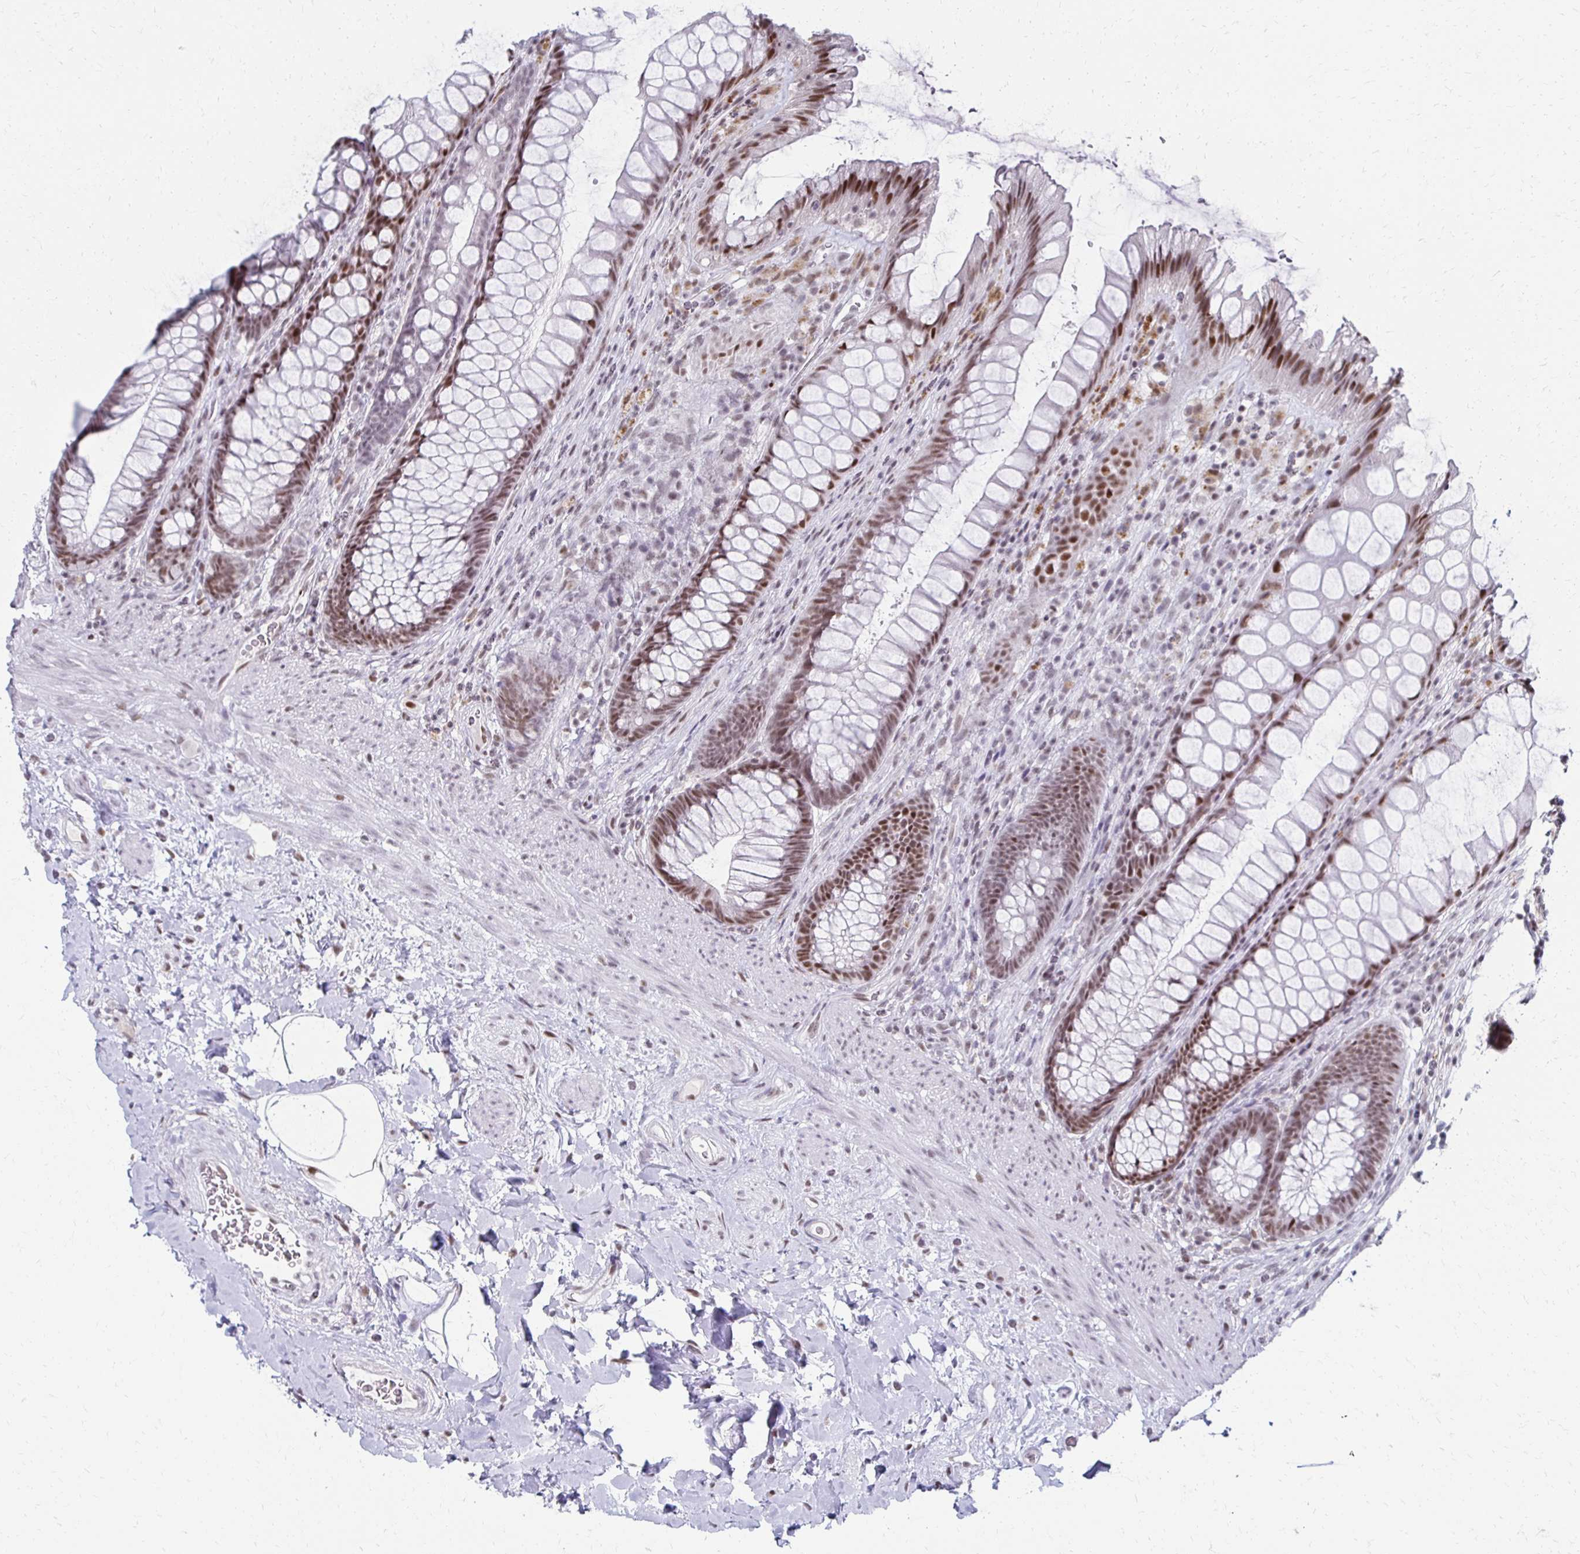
{"staining": {"intensity": "moderate", "quantity": ">75%", "location": "nuclear"}, "tissue": "rectum", "cell_type": "Glandular cells", "image_type": "normal", "snomed": [{"axis": "morphology", "description": "Normal tissue, NOS"}, {"axis": "topography", "description": "Rectum"}], "caption": "The histopathology image exhibits immunohistochemical staining of benign rectum. There is moderate nuclear staining is appreciated in approximately >75% of glandular cells. Using DAB (3,3'-diaminobenzidine) (brown) and hematoxylin (blue) stains, captured at high magnification using brightfield microscopy.", "gene": "IRF7", "patient": {"sex": "male", "age": 53}}